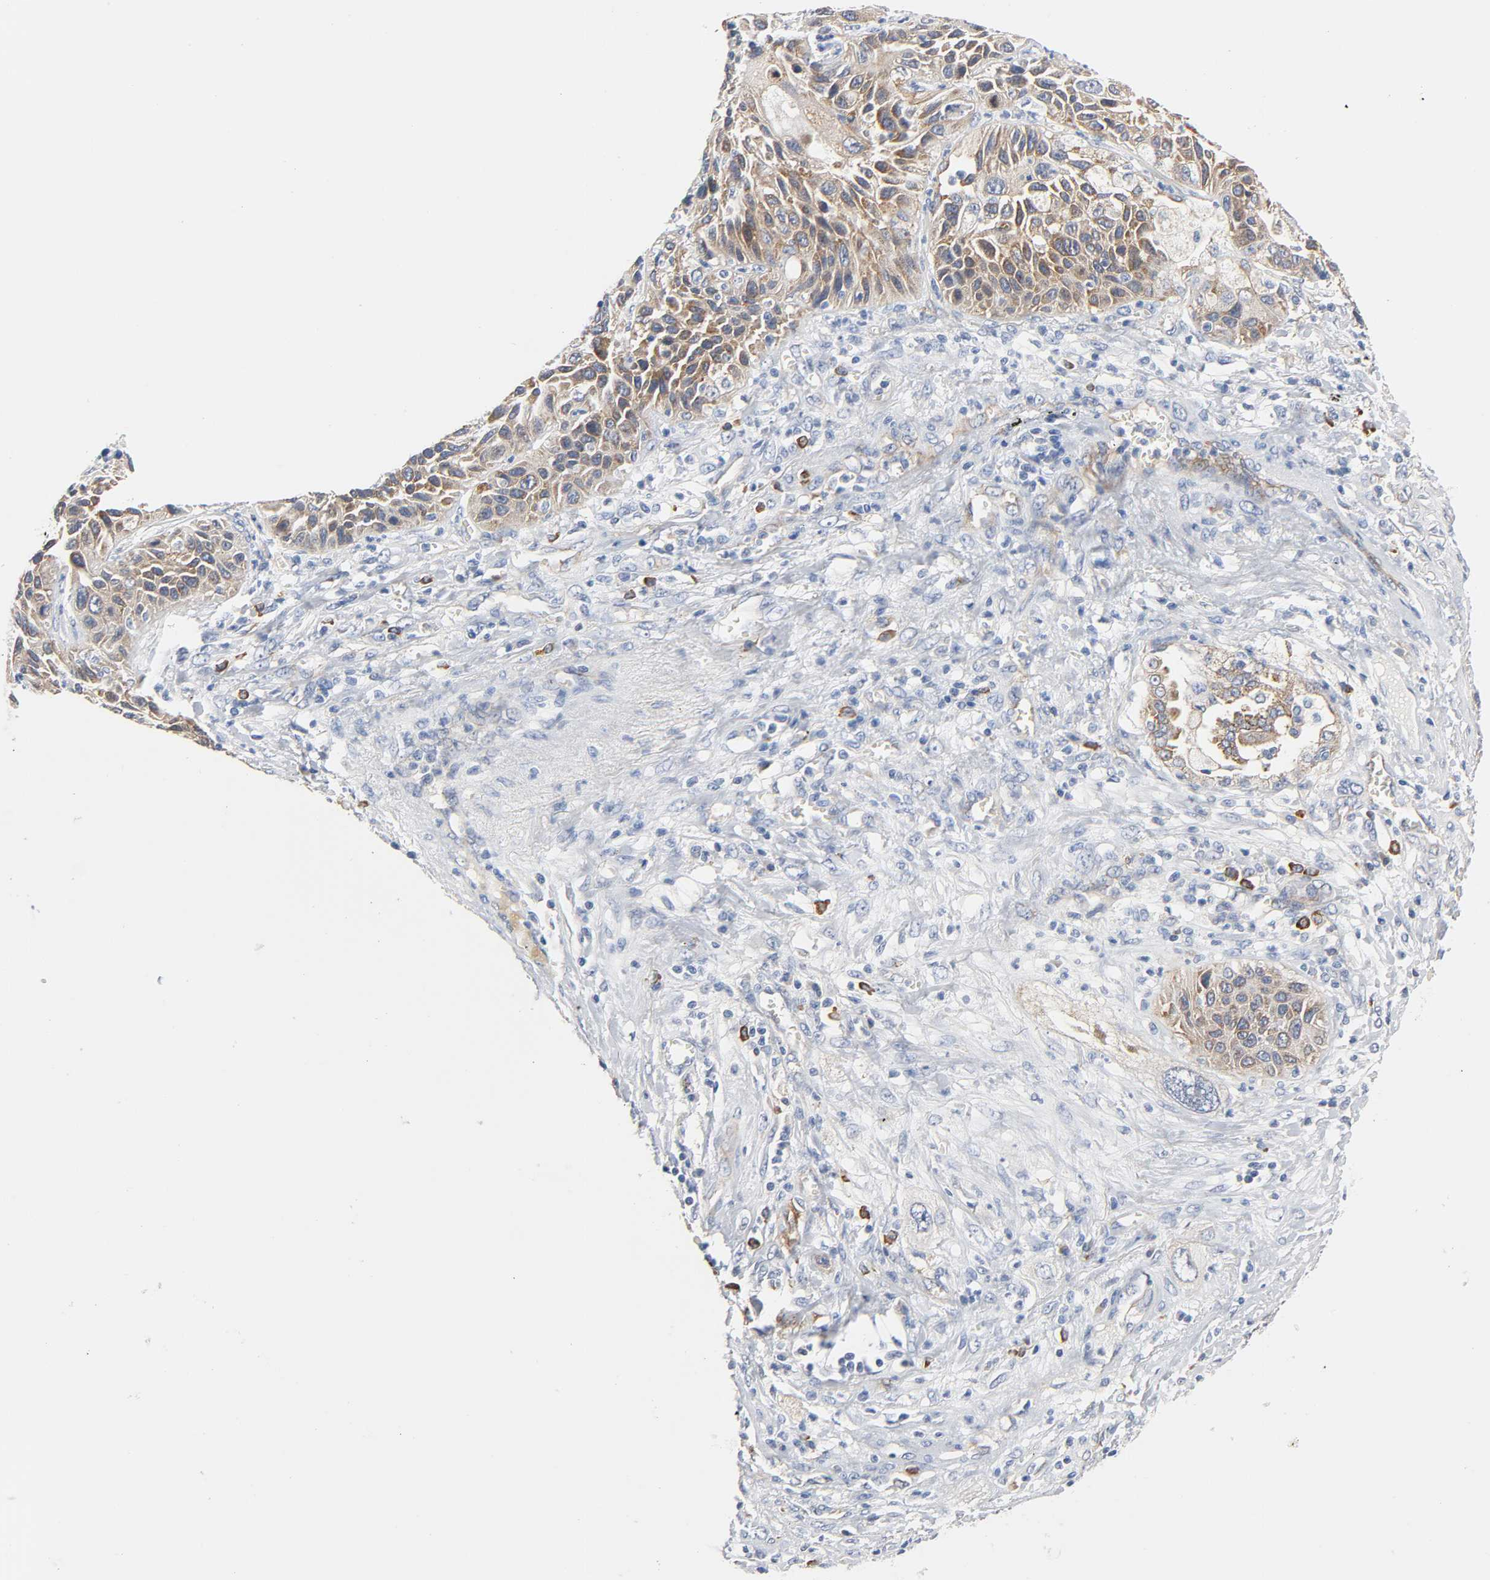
{"staining": {"intensity": "weak", "quantity": ">75%", "location": "cytoplasmic/membranous"}, "tissue": "lung cancer", "cell_type": "Tumor cells", "image_type": "cancer", "snomed": [{"axis": "morphology", "description": "Squamous cell carcinoma, NOS"}, {"axis": "topography", "description": "Lung"}], "caption": "Lung cancer (squamous cell carcinoma) tissue displays weak cytoplasmic/membranous expression in about >75% of tumor cells Using DAB (brown) and hematoxylin (blue) stains, captured at high magnification using brightfield microscopy.", "gene": "CD2AP", "patient": {"sex": "female", "age": 76}}